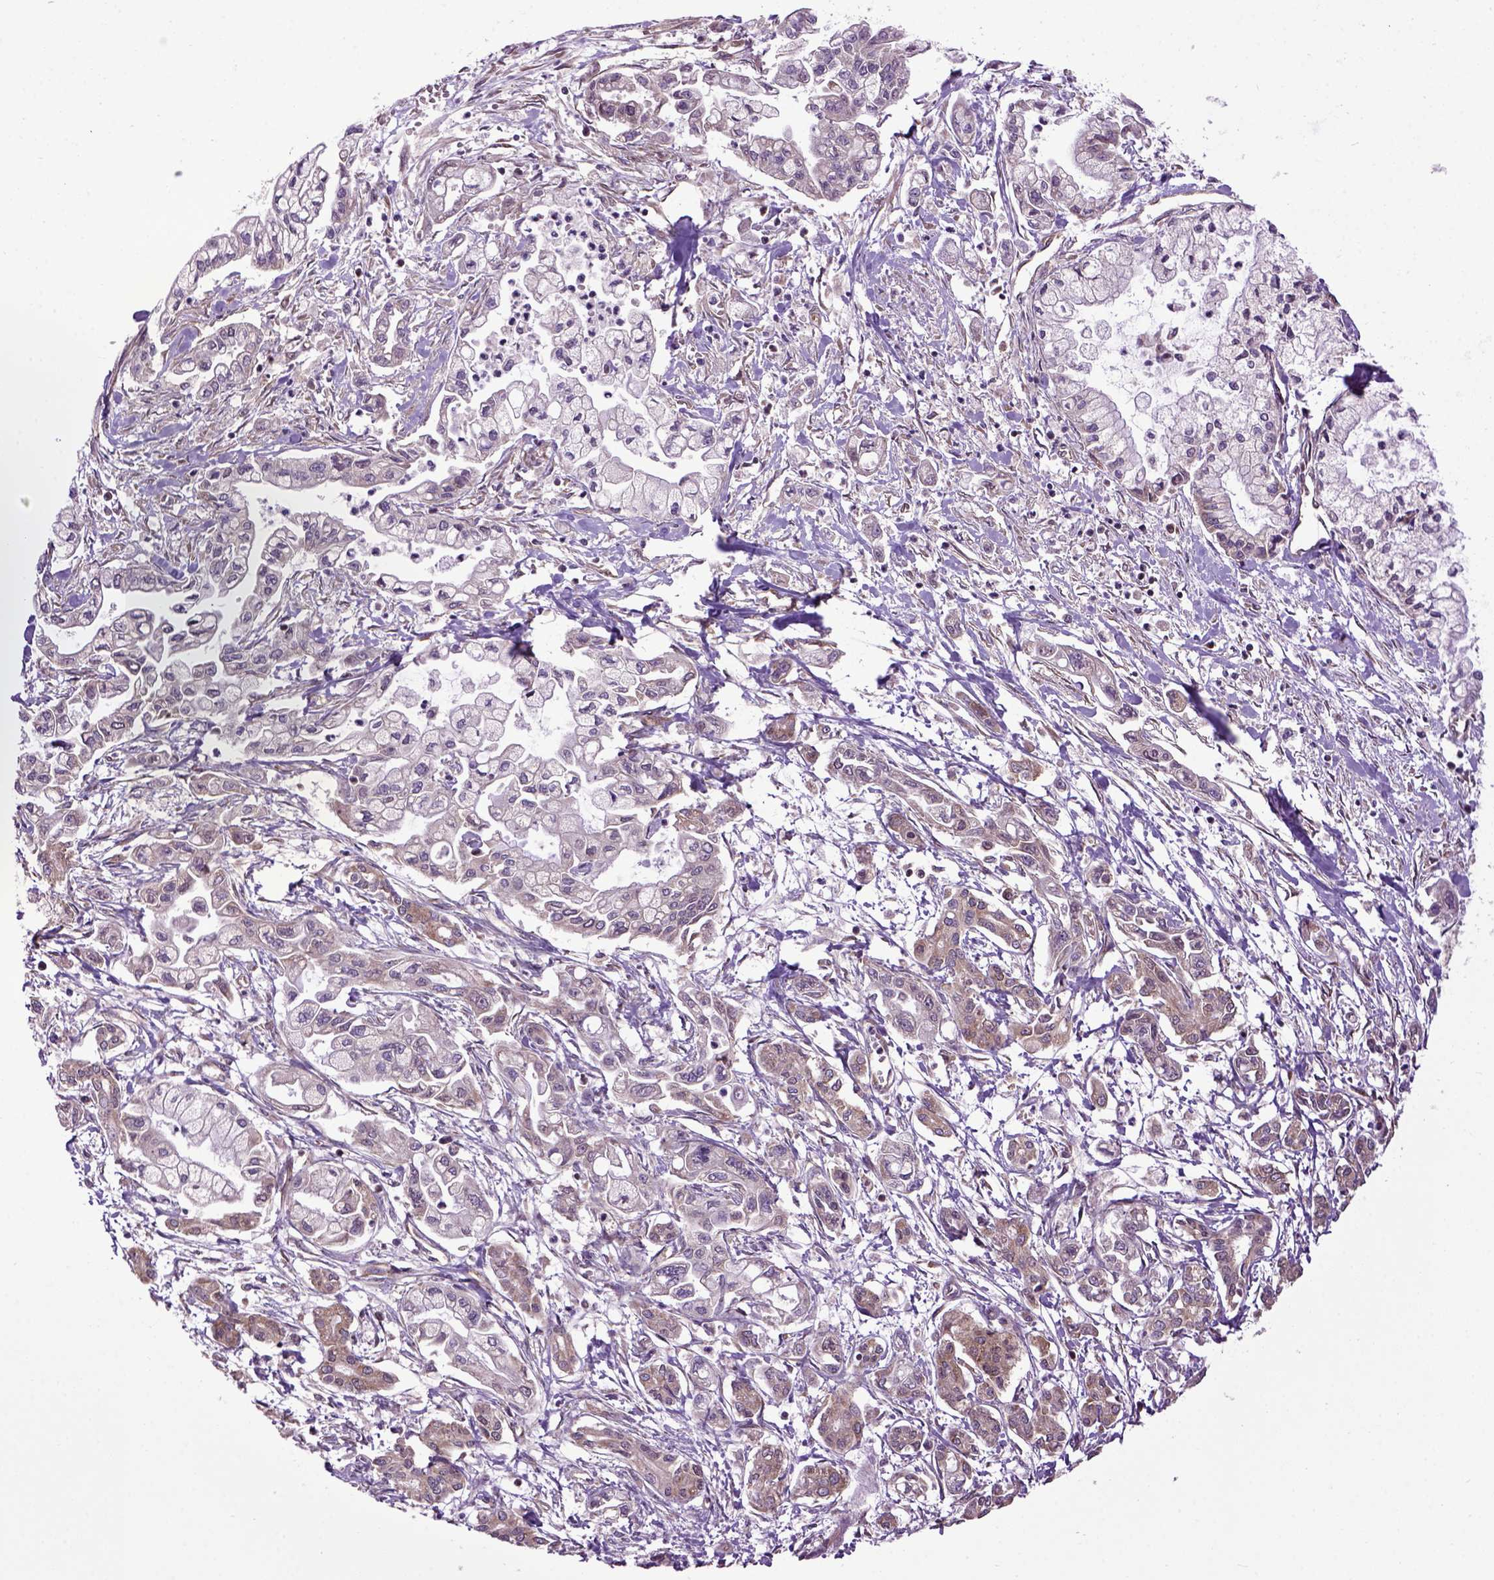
{"staining": {"intensity": "moderate", "quantity": "25%-75%", "location": "cytoplasmic/membranous"}, "tissue": "pancreatic cancer", "cell_type": "Tumor cells", "image_type": "cancer", "snomed": [{"axis": "morphology", "description": "Adenocarcinoma, NOS"}, {"axis": "topography", "description": "Pancreas"}], "caption": "Immunohistochemical staining of pancreatic adenocarcinoma exhibits moderate cytoplasmic/membranous protein staining in about 25%-75% of tumor cells.", "gene": "WDR48", "patient": {"sex": "male", "age": 54}}